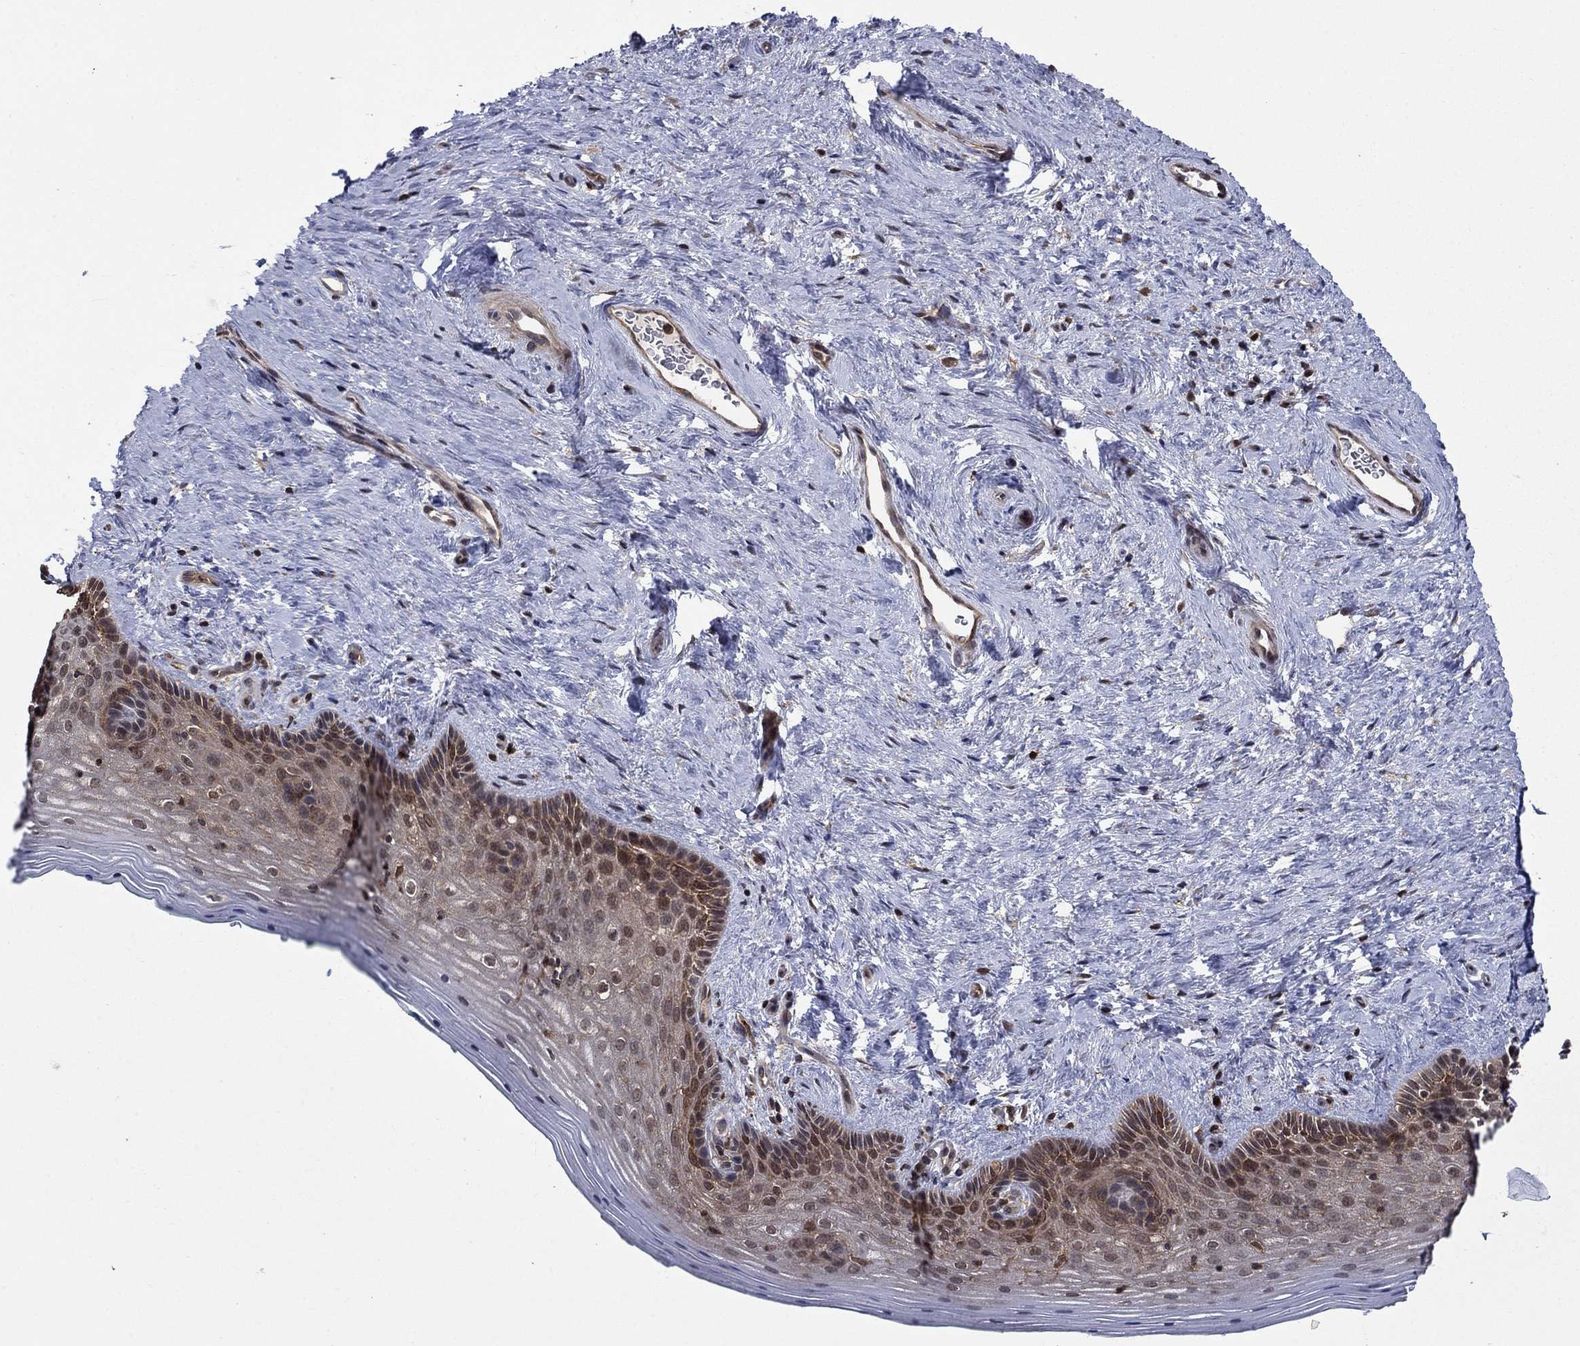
{"staining": {"intensity": "moderate", "quantity": "25%-75%", "location": "cytoplasmic/membranous"}, "tissue": "vagina", "cell_type": "Squamous epithelial cells", "image_type": "normal", "snomed": [{"axis": "morphology", "description": "Normal tissue, NOS"}, {"axis": "topography", "description": "Vagina"}], "caption": "A brown stain labels moderate cytoplasmic/membranous positivity of a protein in squamous epithelial cells of normal human vagina.", "gene": "CACYBP", "patient": {"sex": "female", "age": 45}}